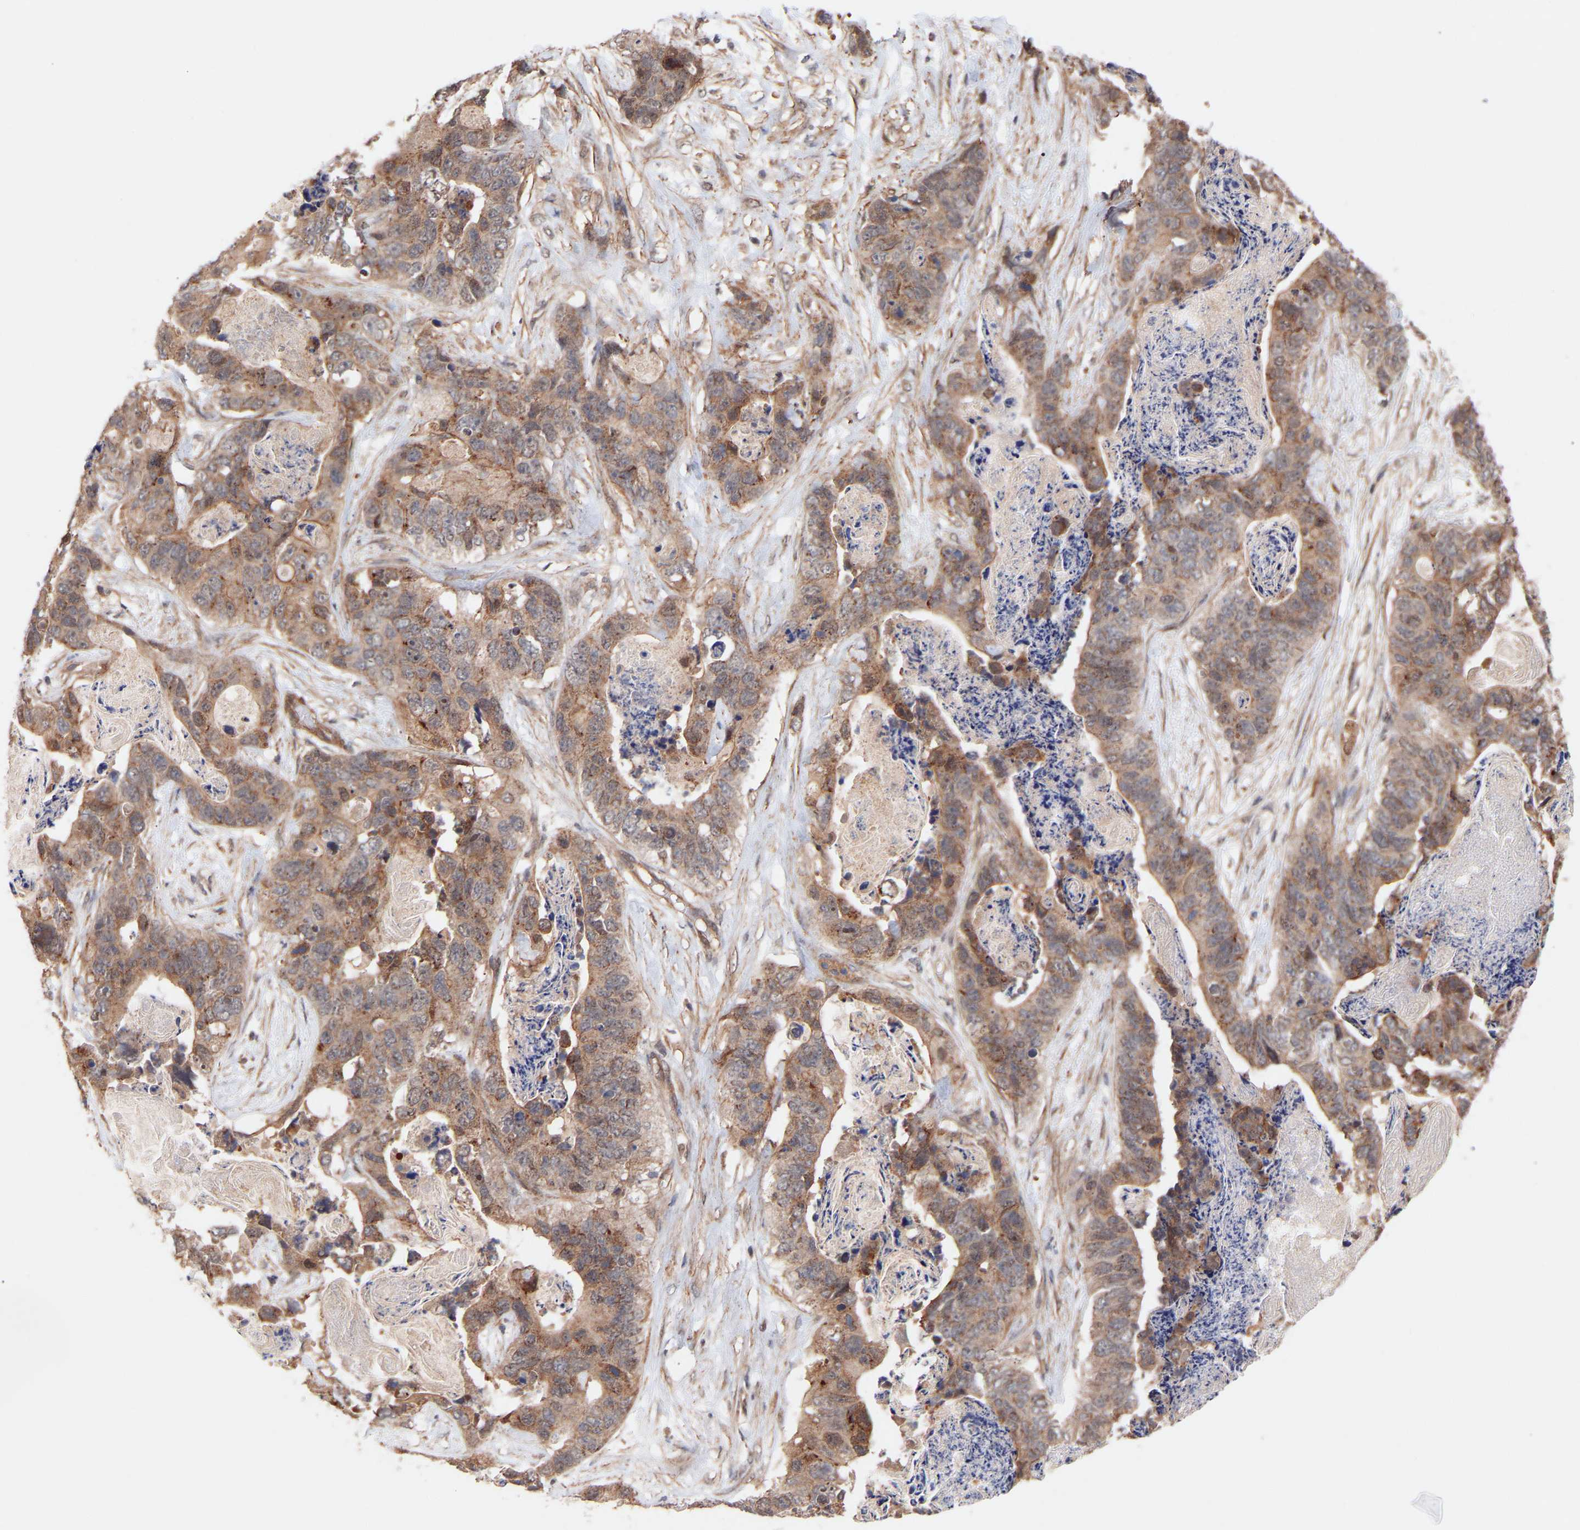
{"staining": {"intensity": "moderate", "quantity": ">75%", "location": "cytoplasmic/membranous"}, "tissue": "stomach cancer", "cell_type": "Tumor cells", "image_type": "cancer", "snomed": [{"axis": "morphology", "description": "Adenocarcinoma, NOS"}, {"axis": "topography", "description": "Stomach"}], "caption": "Immunohistochemistry histopathology image of stomach cancer (adenocarcinoma) stained for a protein (brown), which demonstrates medium levels of moderate cytoplasmic/membranous expression in about >75% of tumor cells.", "gene": "PDLIM5", "patient": {"sex": "female", "age": 89}}